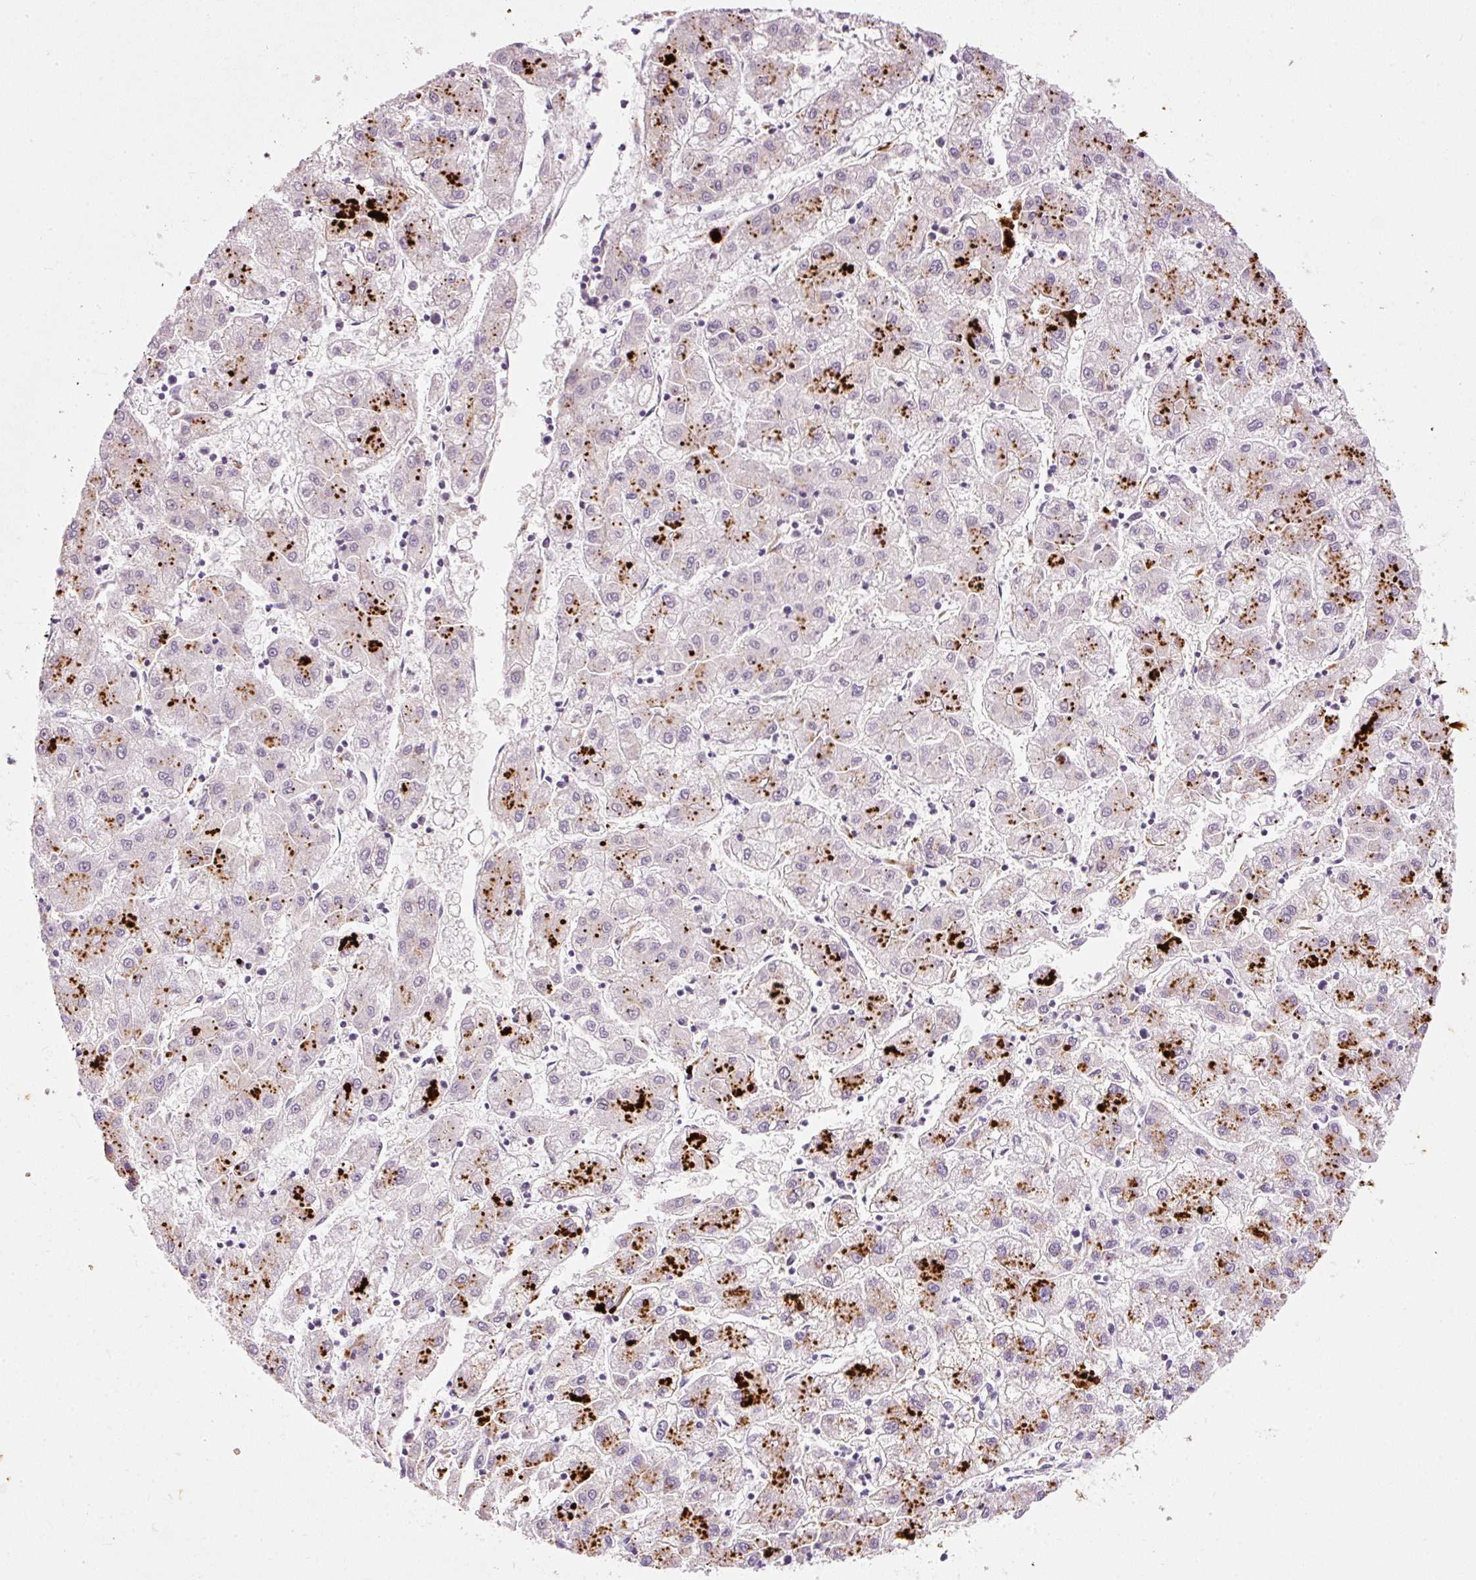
{"staining": {"intensity": "strong", "quantity": "<25%", "location": "cytoplasmic/membranous"}, "tissue": "liver cancer", "cell_type": "Tumor cells", "image_type": "cancer", "snomed": [{"axis": "morphology", "description": "Carcinoma, Hepatocellular, NOS"}, {"axis": "topography", "description": "Liver"}], "caption": "There is medium levels of strong cytoplasmic/membranous expression in tumor cells of liver cancer, as demonstrated by immunohistochemical staining (brown color).", "gene": "ZNF639", "patient": {"sex": "male", "age": 72}}